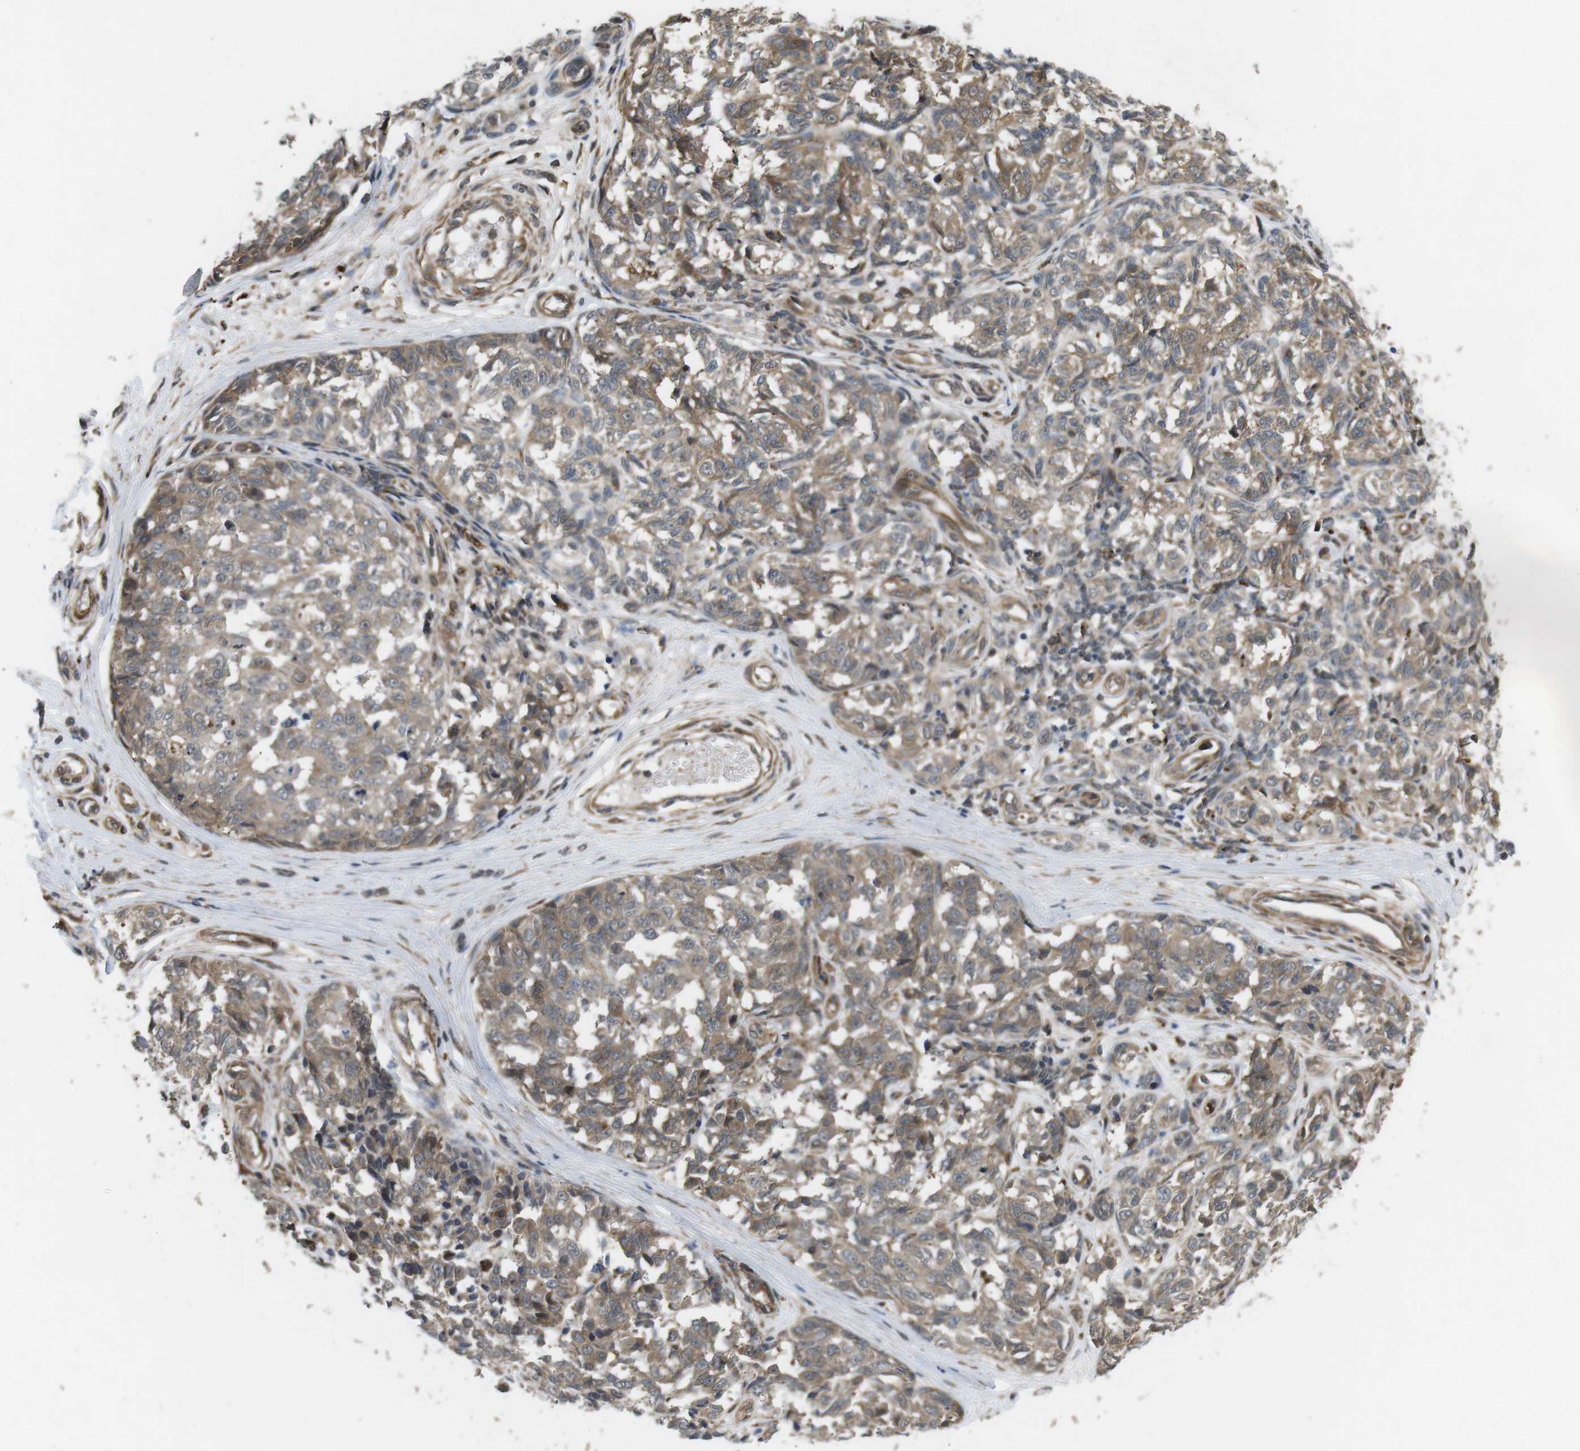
{"staining": {"intensity": "moderate", "quantity": ">75%", "location": "cytoplasmic/membranous"}, "tissue": "melanoma", "cell_type": "Tumor cells", "image_type": "cancer", "snomed": [{"axis": "morphology", "description": "Malignant melanoma, NOS"}, {"axis": "topography", "description": "Skin"}], "caption": "Melanoma stained for a protein exhibits moderate cytoplasmic/membranous positivity in tumor cells. The protein is shown in brown color, while the nuclei are stained blue.", "gene": "KANK2", "patient": {"sex": "female", "age": 64}}